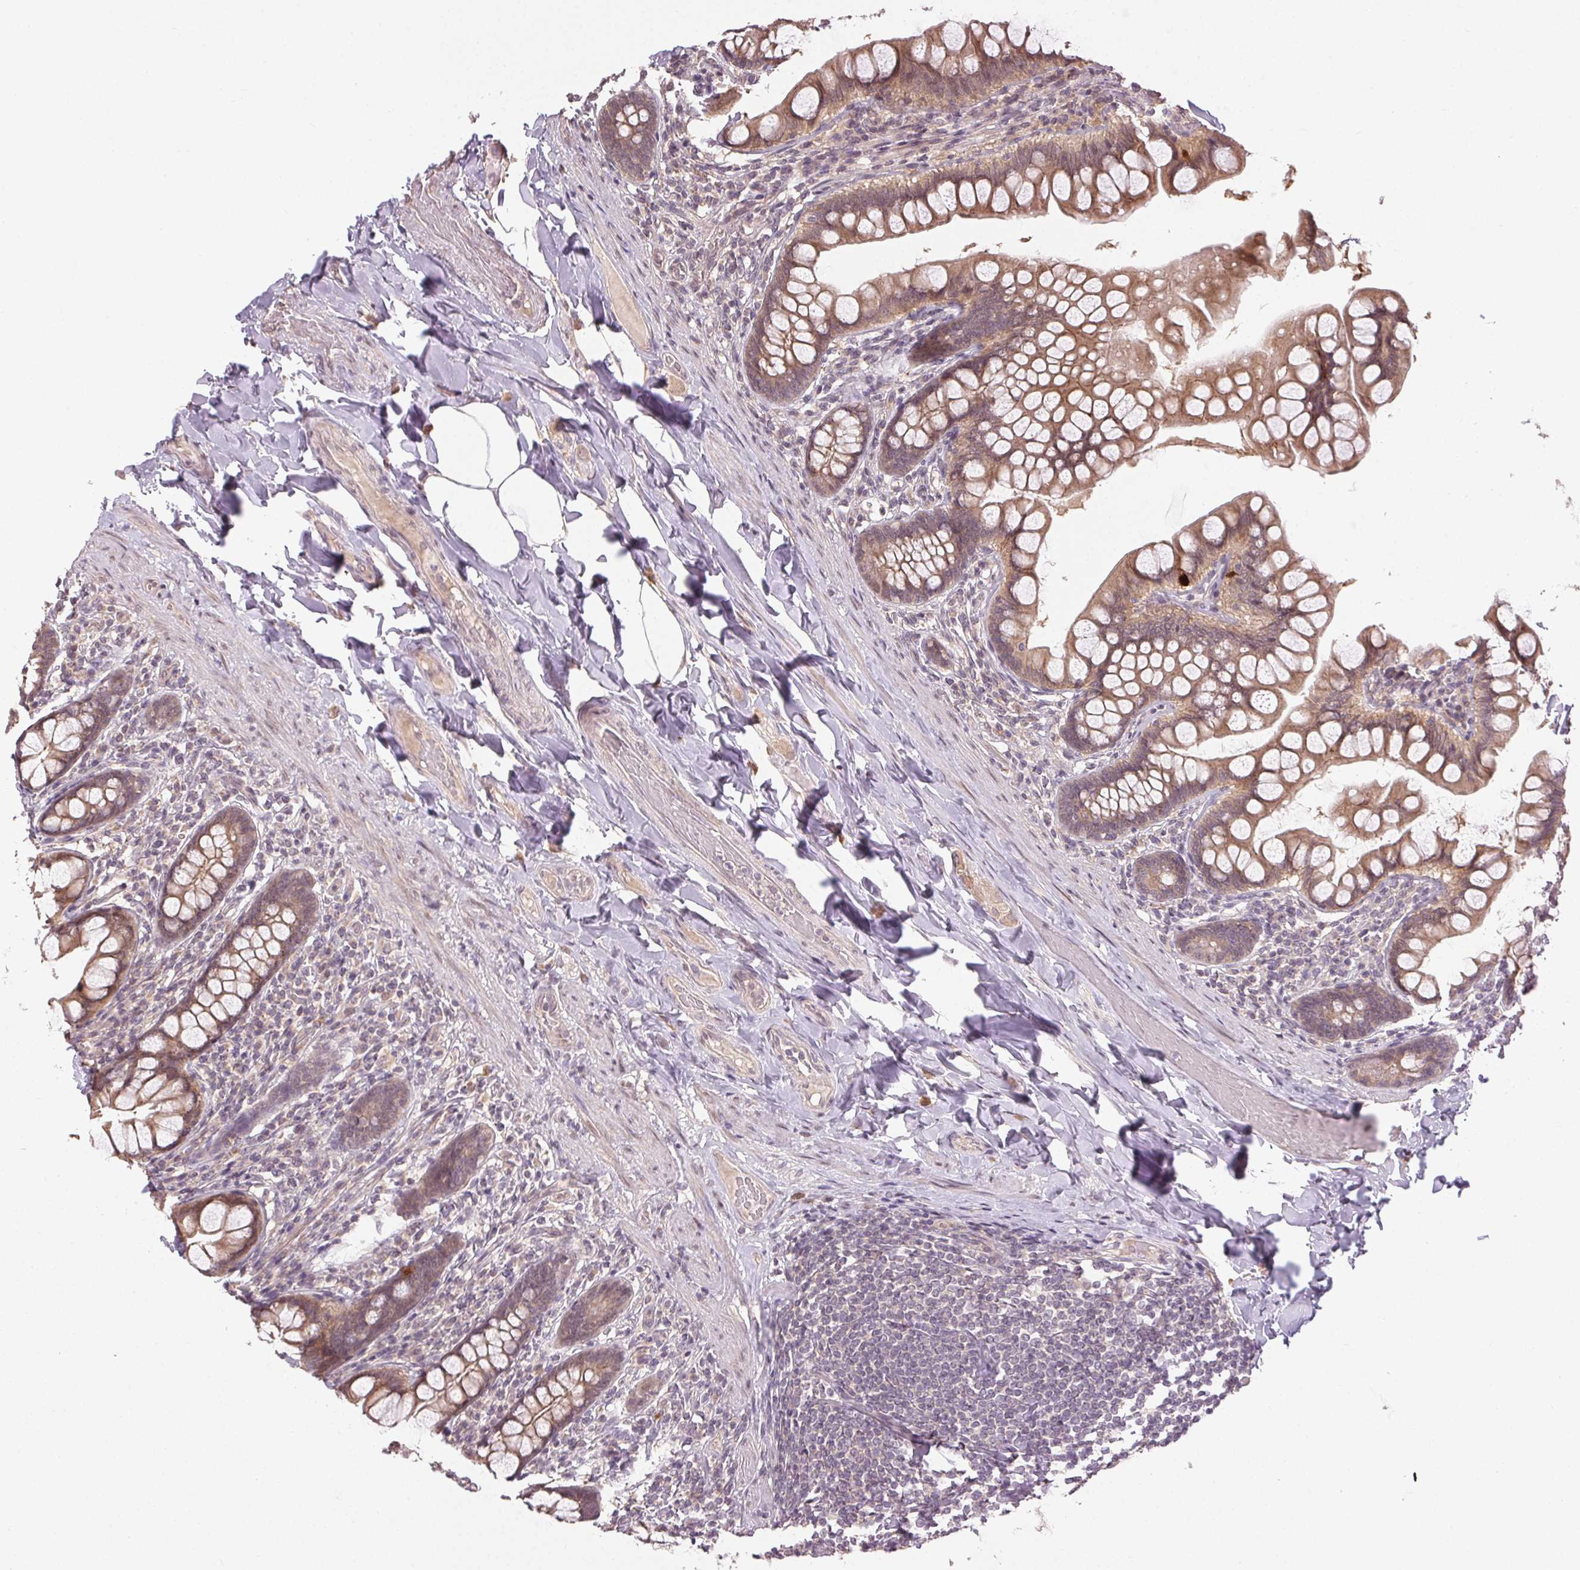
{"staining": {"intensity": "moderate", "quantity": ">75%", "location": "cytoplasmic/membranous"}, "tissue": "small intestine", "cell_type": "Glandular cells", "image_type": "normal", "snomed": [{"axis": "morphology", "description": "Normal tissue, NOS"}, {"axis": "topography", "description": "Small intestine"}], "caption": "Protein analysis of unremarkable small intestine reveals moderate cytoplasmic/membranous positivity in about >75% of glandular cells.", "gene": "ATP1B3", "patient": {"sex": "male", "age": 70}}